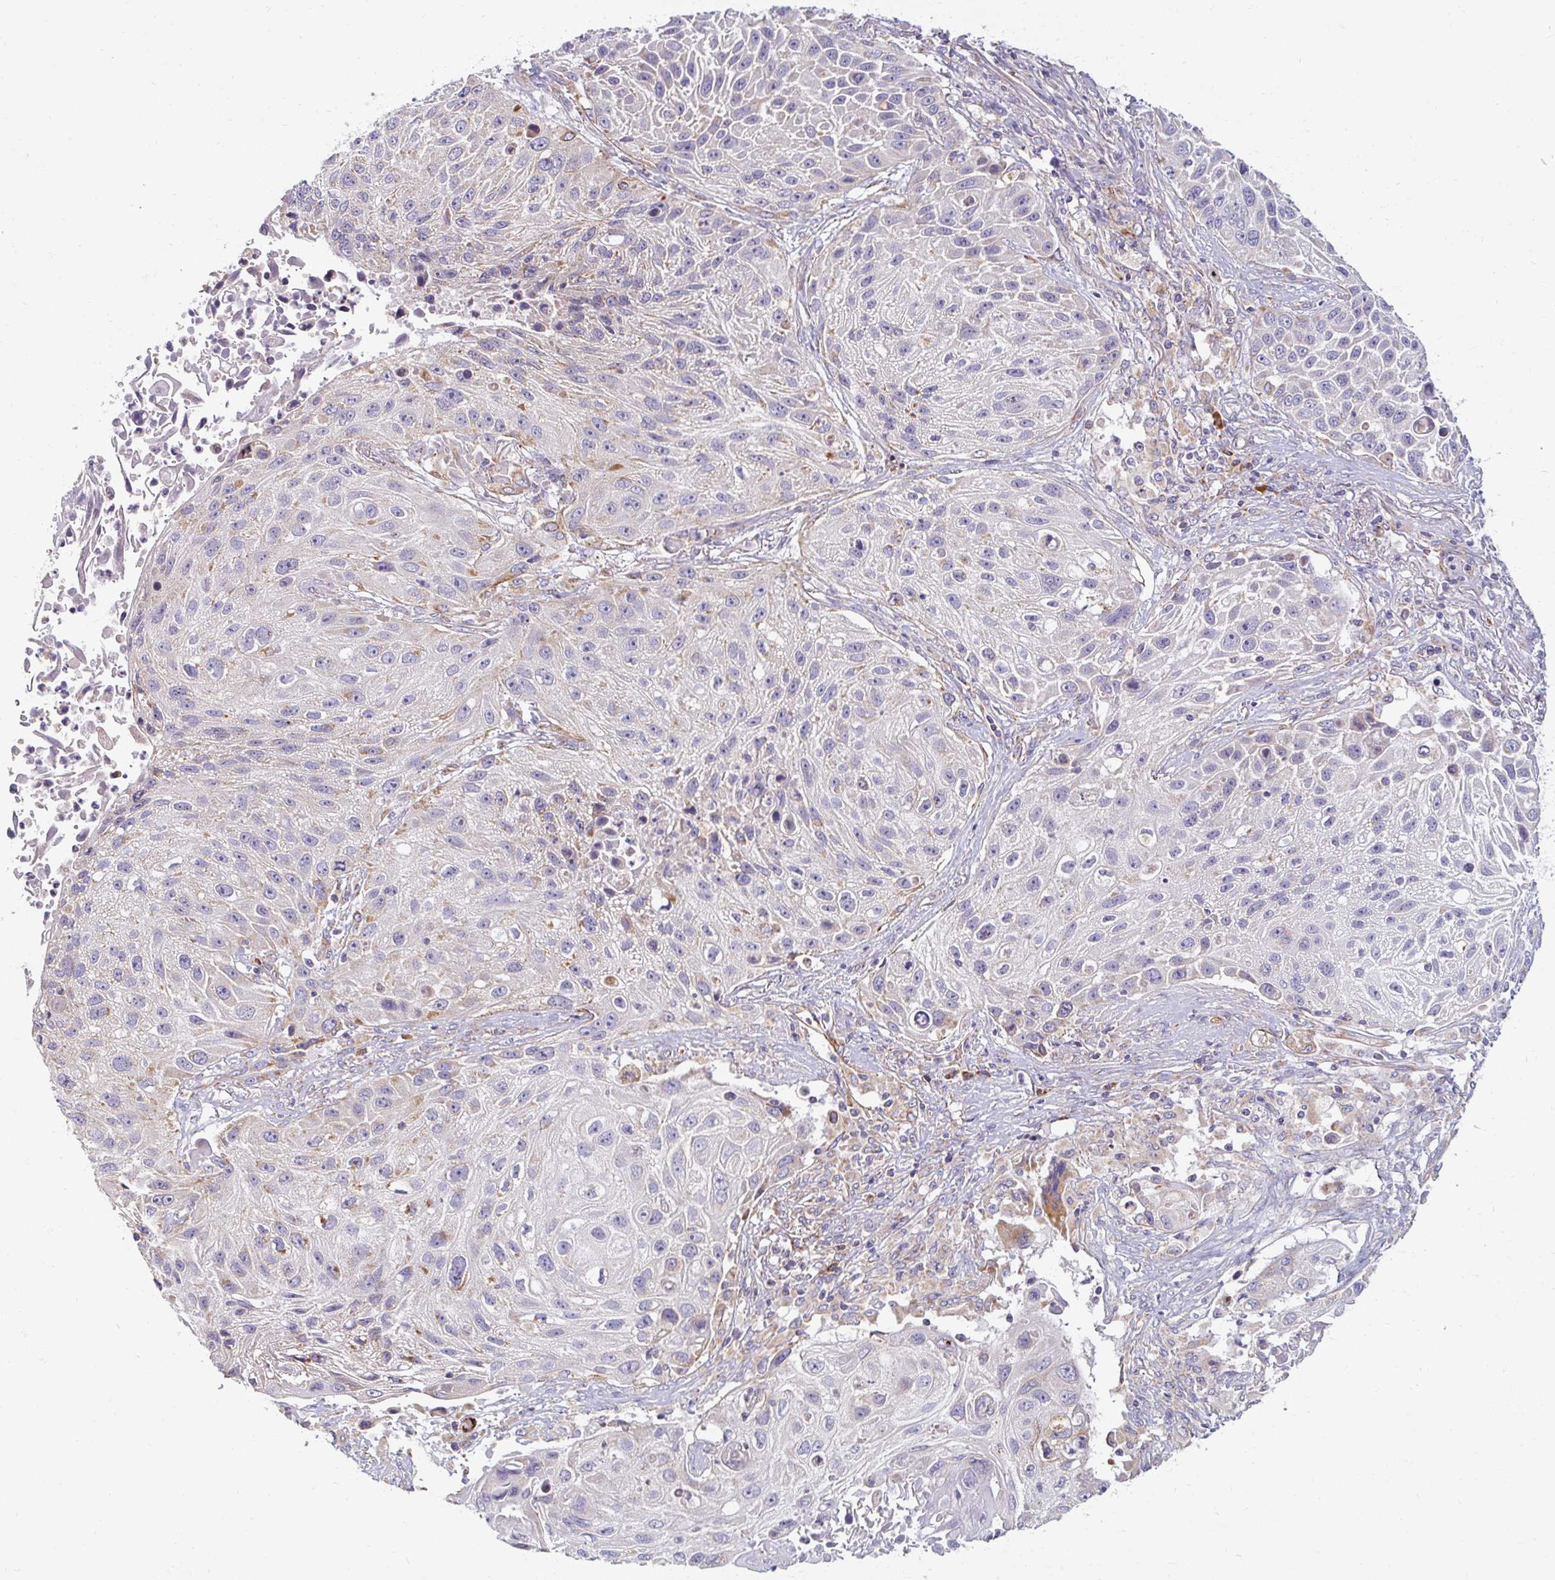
{"staining": {"intensity": "weak", "quantity": "<25%", "location": "cytoplasmic/membranous"}, "tissue": "lung cancer", "cell_type": "Tumor cells", "image_type": "cancer", "snomed": [{"axis": "morphology", "description": "Normal morphology"}, {"axis": "morphology", "description": "Squamous cell carcinoma, NOS"}, {"axis": "topography", "description": "Lymph node"}, {"axis": "topography", "description": "Lung"}], "caption": "This is an immunohistochemistry (IHC) histopathology image of human squamous cell carcinoma (lung). There is no staining in tumor cells.", "gene": "SKP2", "patient": {"sex": "male", "age": 67}}